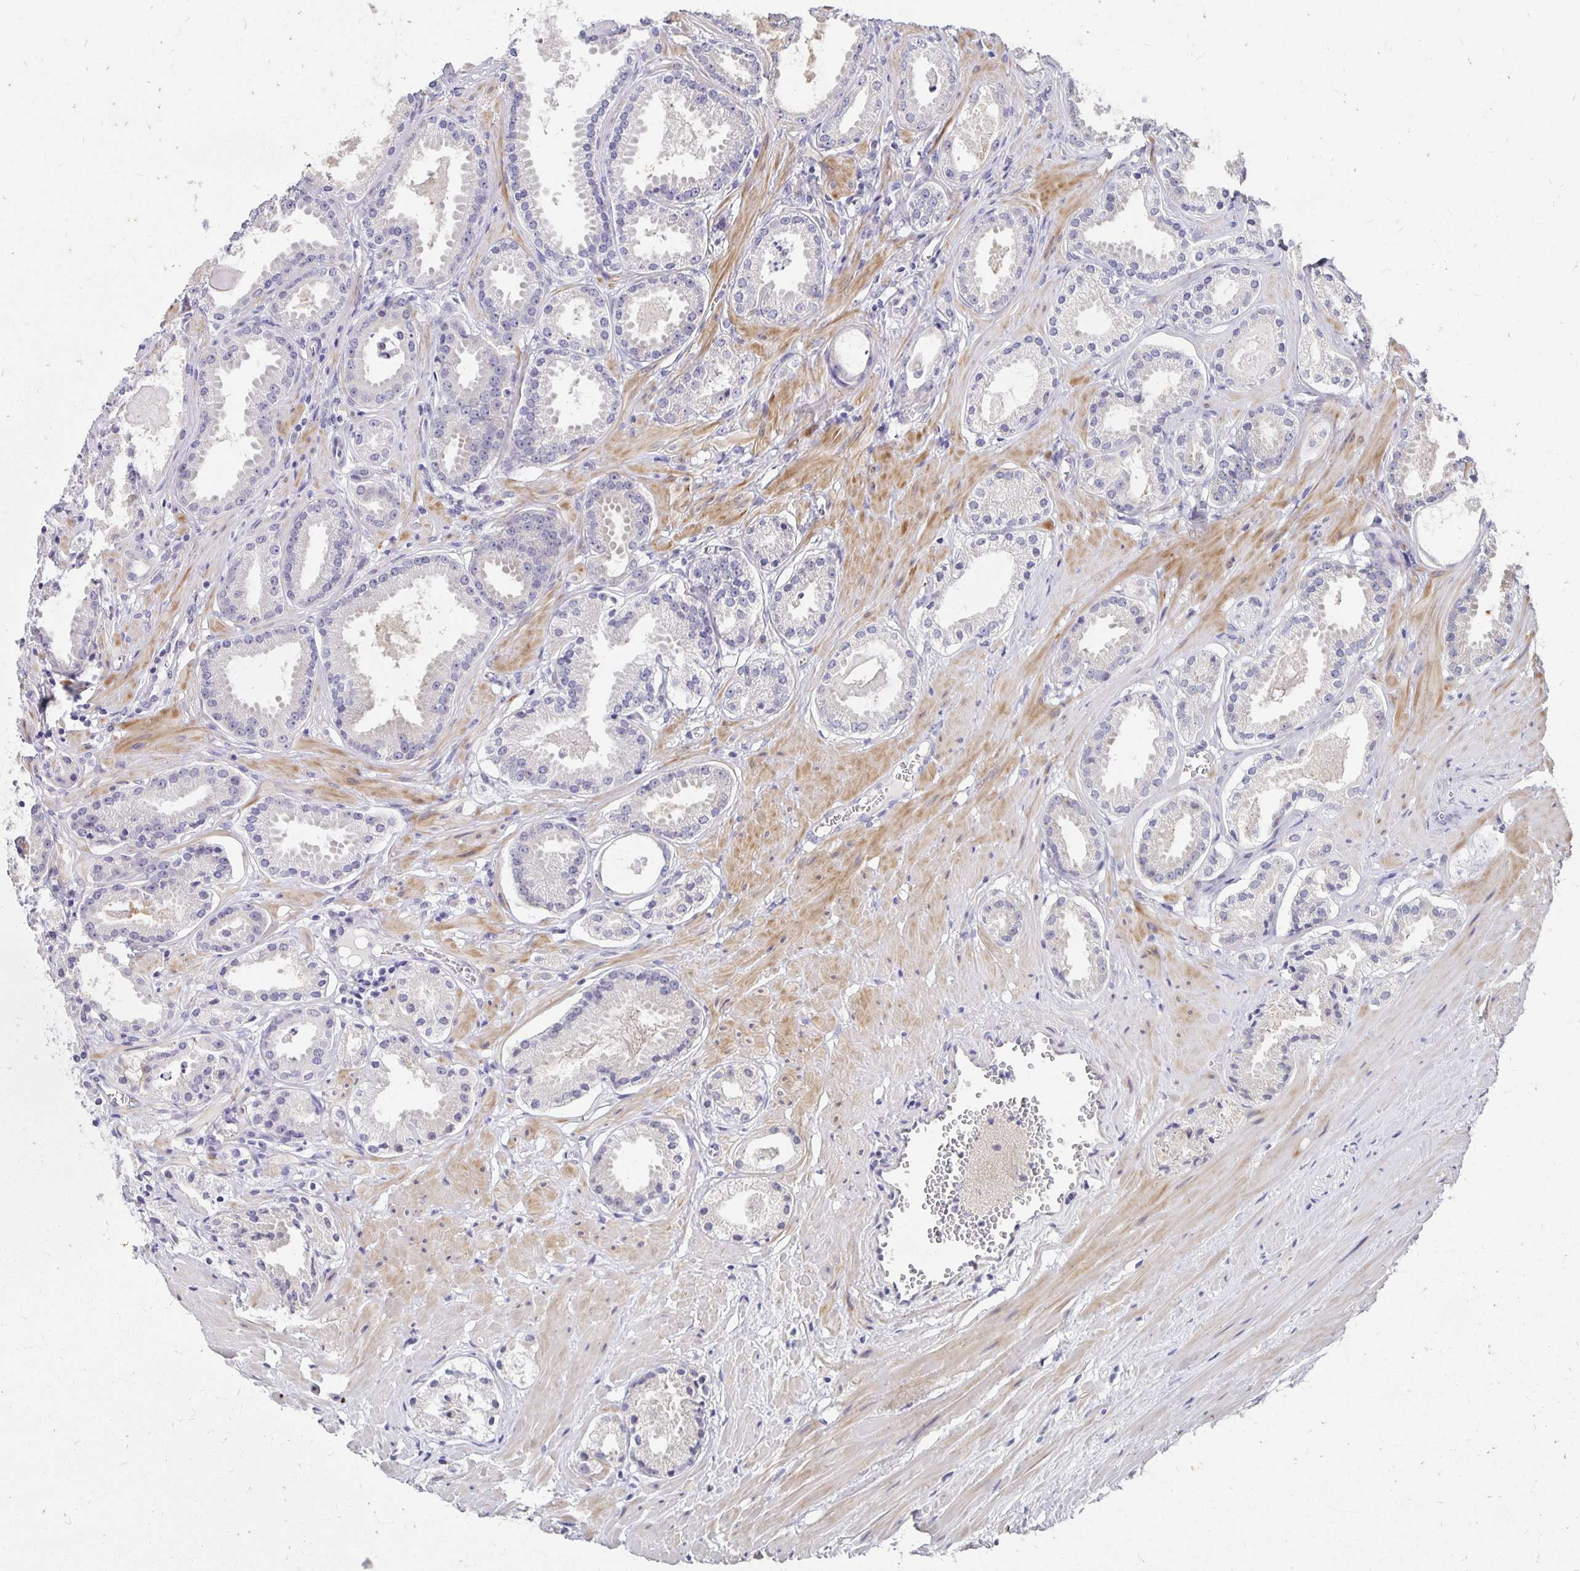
{"staining": {"intensity": "negative", "quantity": "none", "location": "none"}, "tissue": "prostate cancer", "cell_type": "Tumor cells", "image_type": "cancer", "snomed": [{"axis": "morphology", "description": "Adenocarcinoma, NOS"}, {"axis": "morphology", "description": "Adenocarcinoma, Low grade"}, {"axis": "topography", "description": "Prostate"}], "caption": "A micrograph of human adenocarcinoma (prostate) is negative for staining in tumor cells.", "gene": "ATOSB", "patient": {"sex": "male", "age": 64}}